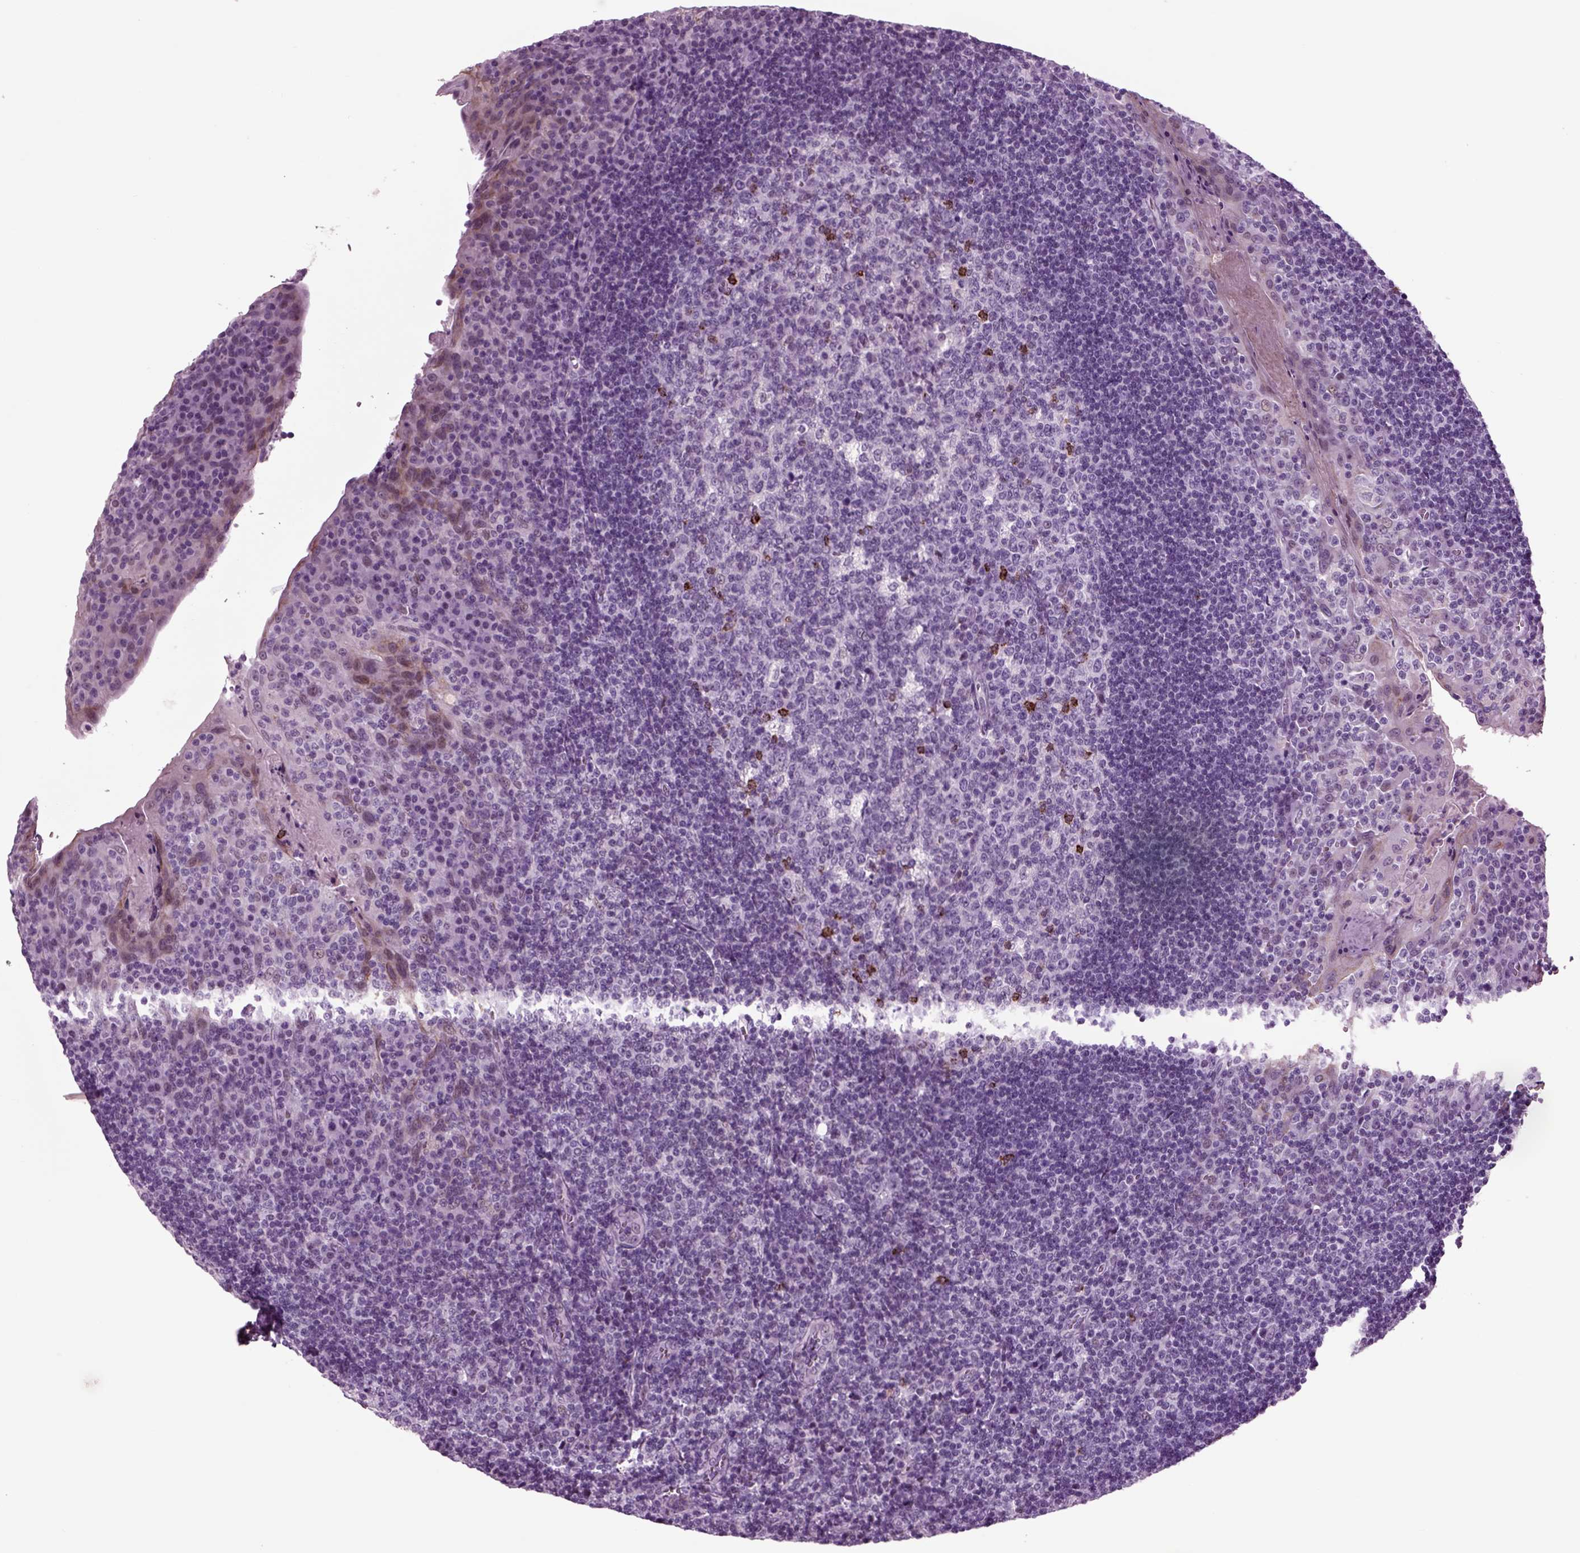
{"staining": {"intensity": "strong", "quantity": "<25%", "location": "cytoplasmic/membranous"}, "tissue": "tonsil", "cell_type": "Germinal center cells", "image_type": "normal", "snomed": [{"axis": "morphology", "description": "Normal tissue, NOS"}, {"axis": "topography", "description": "Tonsil"}], "caption": "DAB (3,3'-diaminobenzidine) immunohistochemical staining of normal human tonsil demonstrates strong cytoplasmic/membranous protein staining in approximately <25% of germinal center cells.", "gene": "CHGB", "patient": {"sex": "male", "age": 17}}